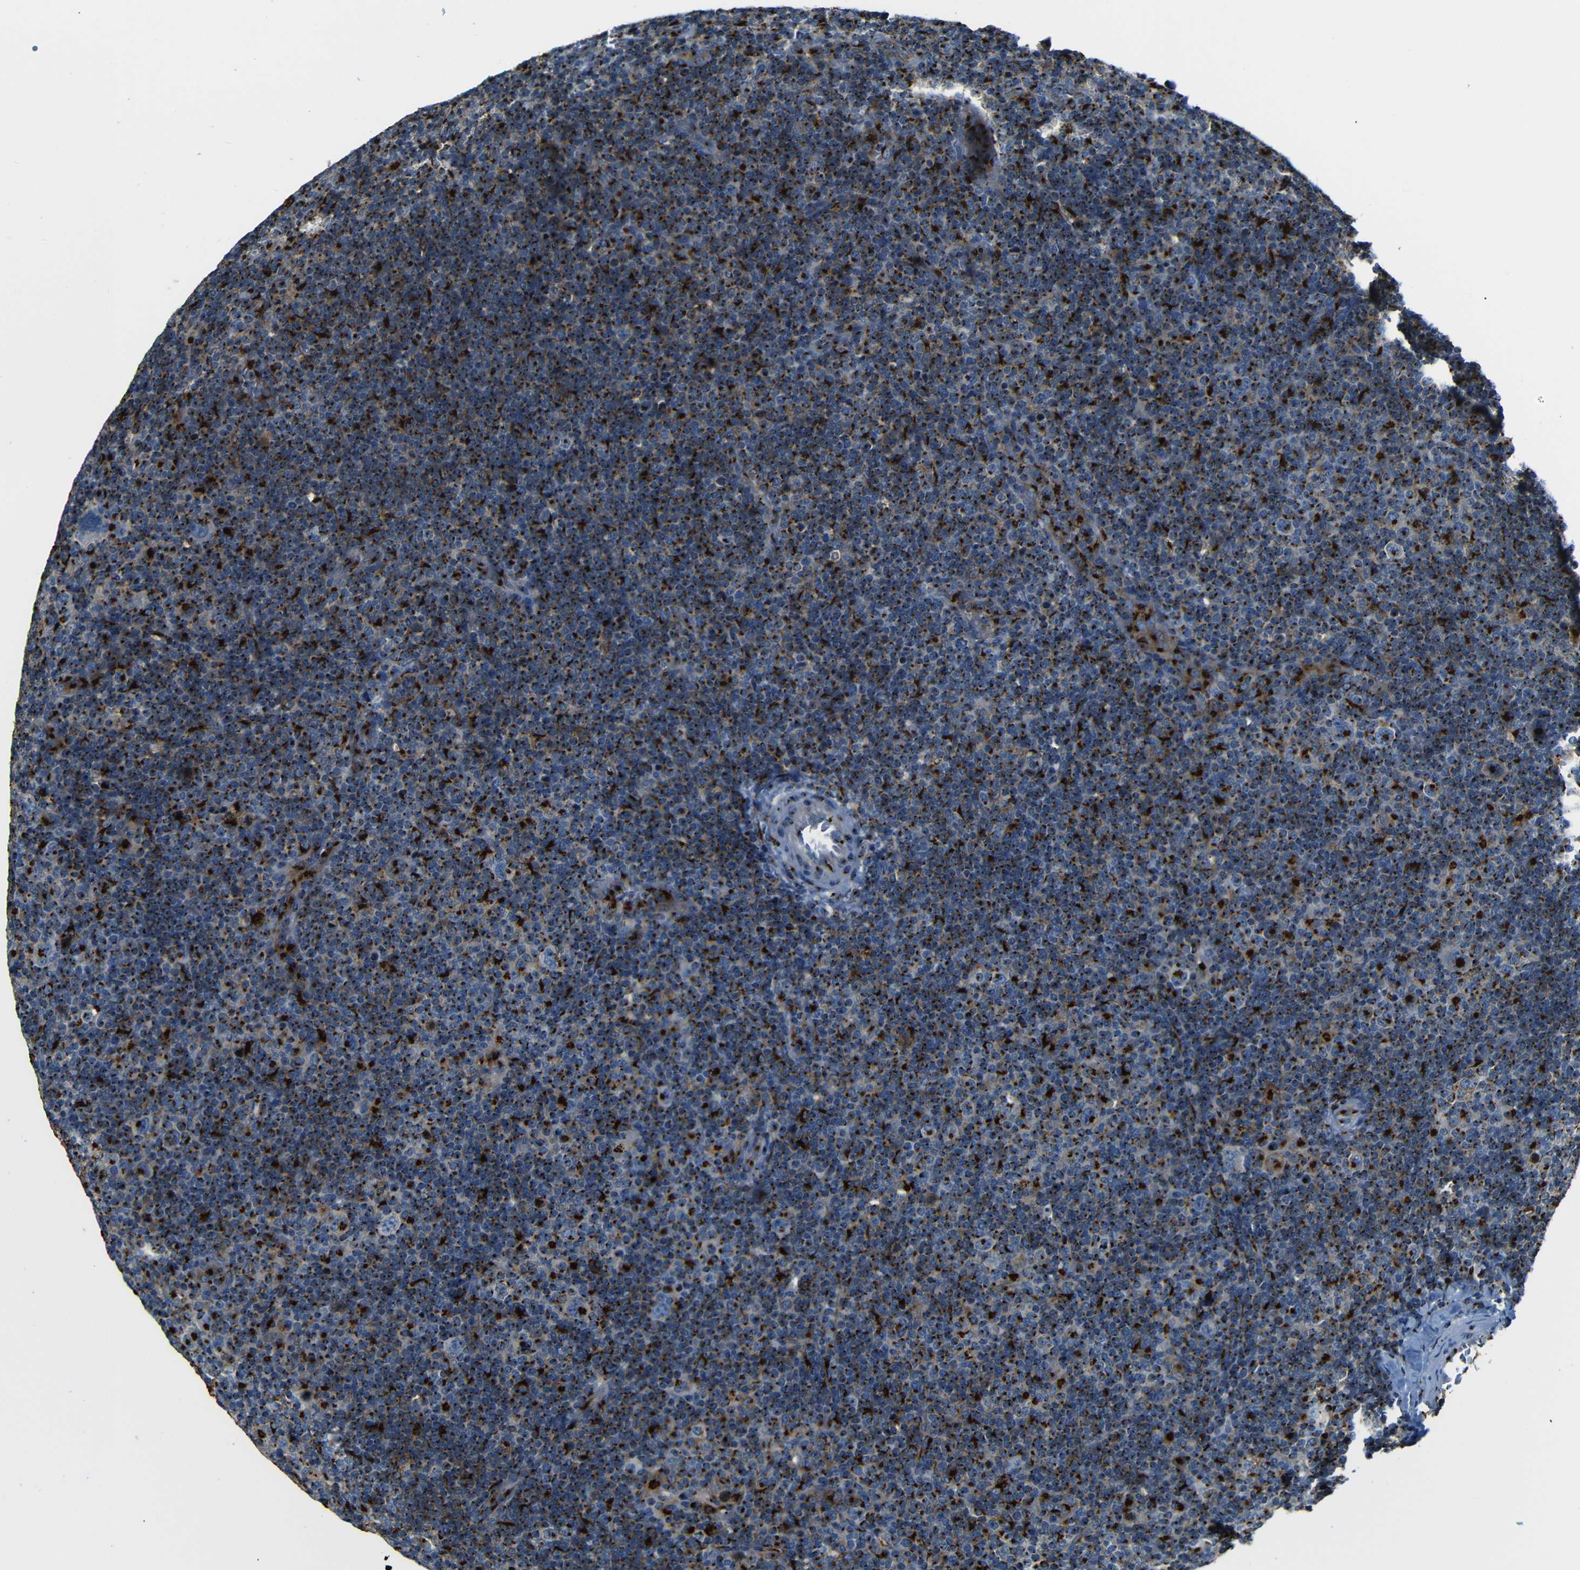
{"staining": {"intensity": "strong", "quantity": ">75%", "location": "cytoplasmic/membranous"}, "tissue": "lymphoma", "cell_type": "Tumor cells", "image_type": "cancer", "snomed": [{"axis": "morphology", "description": "Hodgkin's disease, NOS"}, {"axis": "topography", "description": "Lymph node"}], "caption": "Protein staining shows strong cytoplasmic/membranous expression in about >75% of tumor cells in Hodgkin's disease.", "gene": "TGOLN2", "patient": {"sex": "female", "age": 57}}